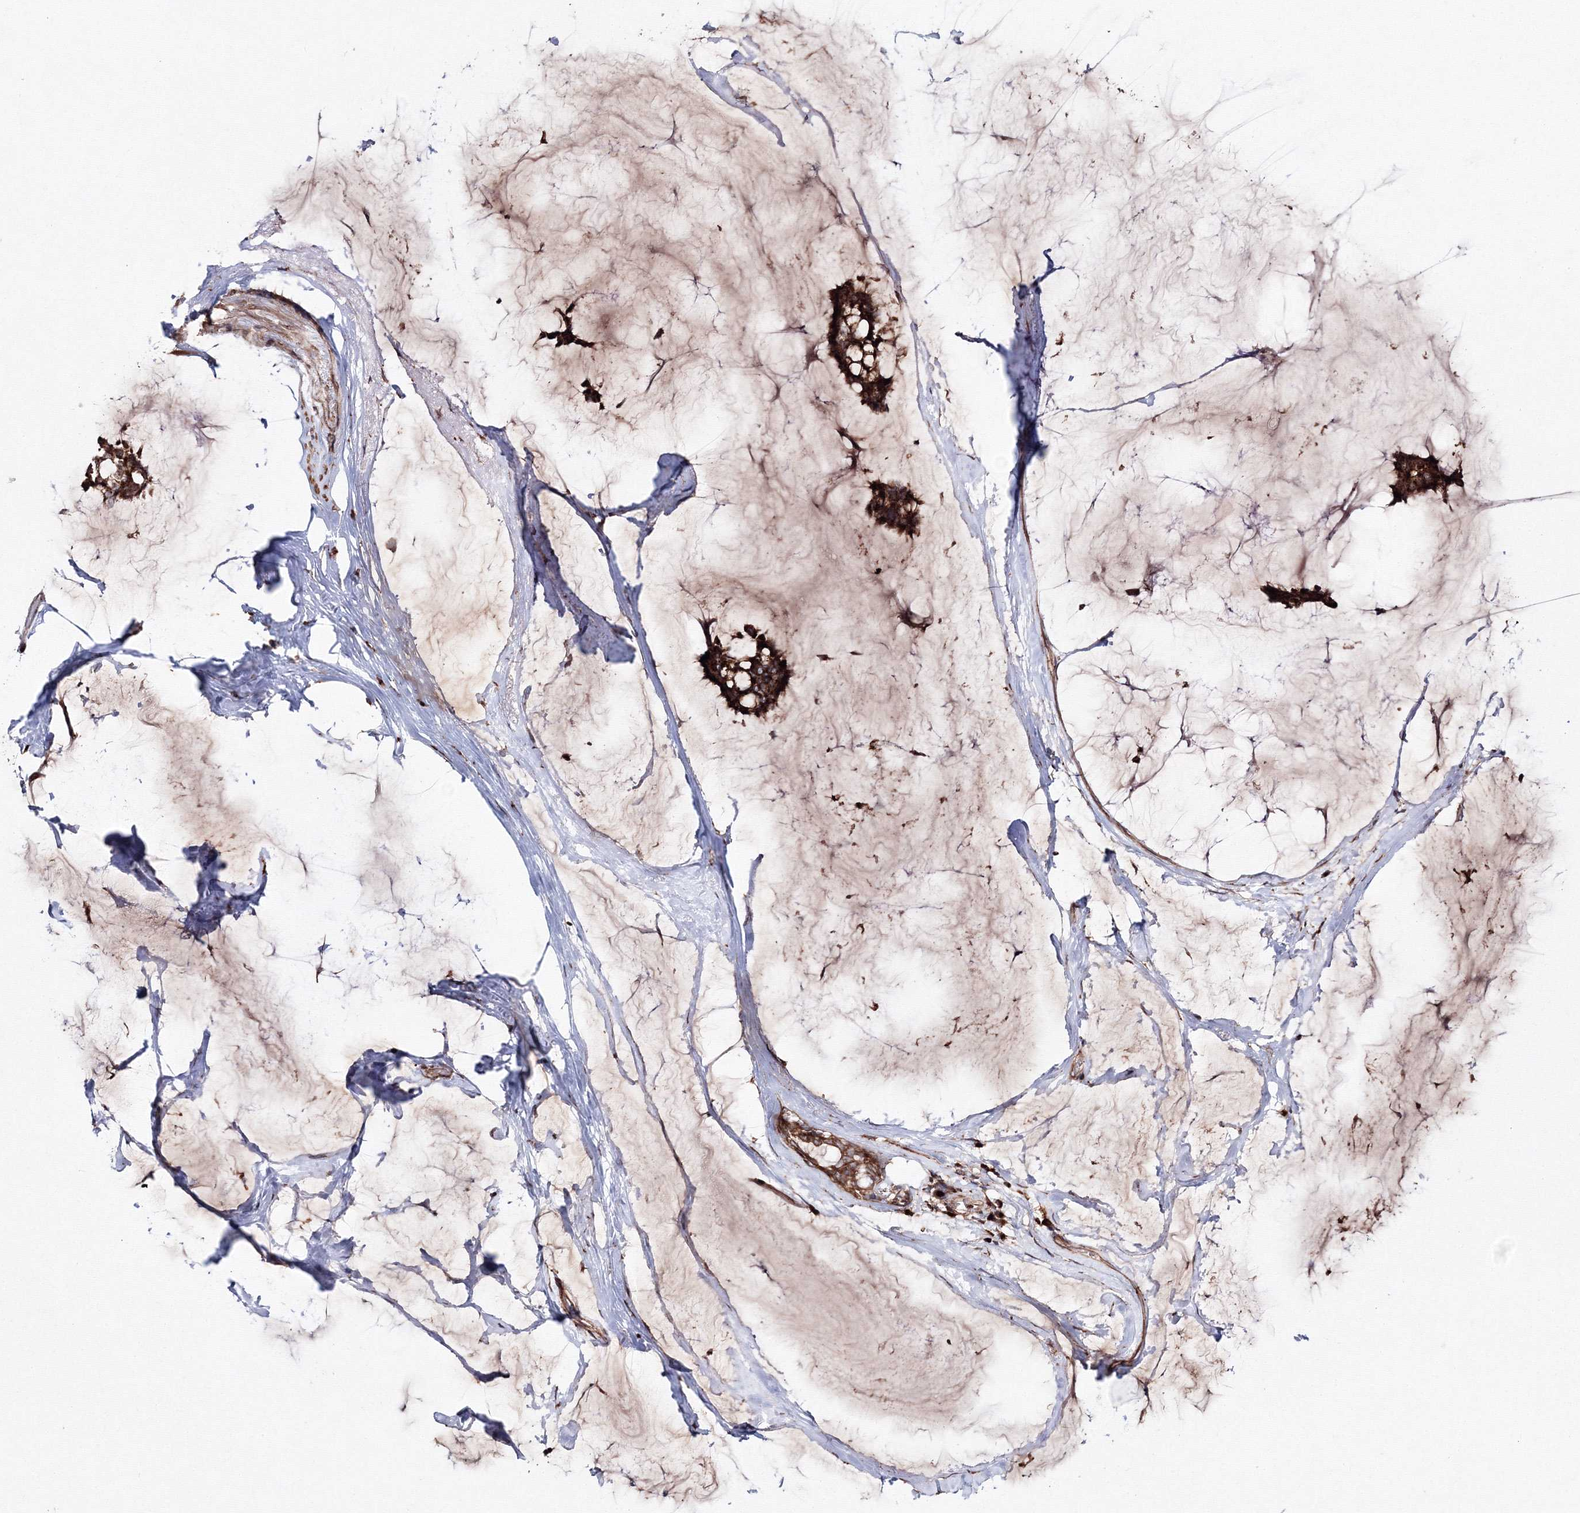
{"staining": {"intensity": "strong", "quantity": ">75%", "location": "cytoplasmic/membranous"}, "tissue": "breast cancer", "cell_type": "Tumor cells", "image_type": "cancer", "snomed": [{"axis": "morphology", "description": "Duct carcinoma"}, {"axis": "topography", "description": "Breast"}], "caption": "Intraductal carcinoma (breast) was stained to show a protein in brown. There is high levels of strong cytoplasmic/membranous staining in approximately >75% of tumor cells. Immunohistochemistry (ihc) stains the protein in brown and the nuclei are stained blue.", "gene": "DDO", "patient": {"sex": "female", "age": 93}}